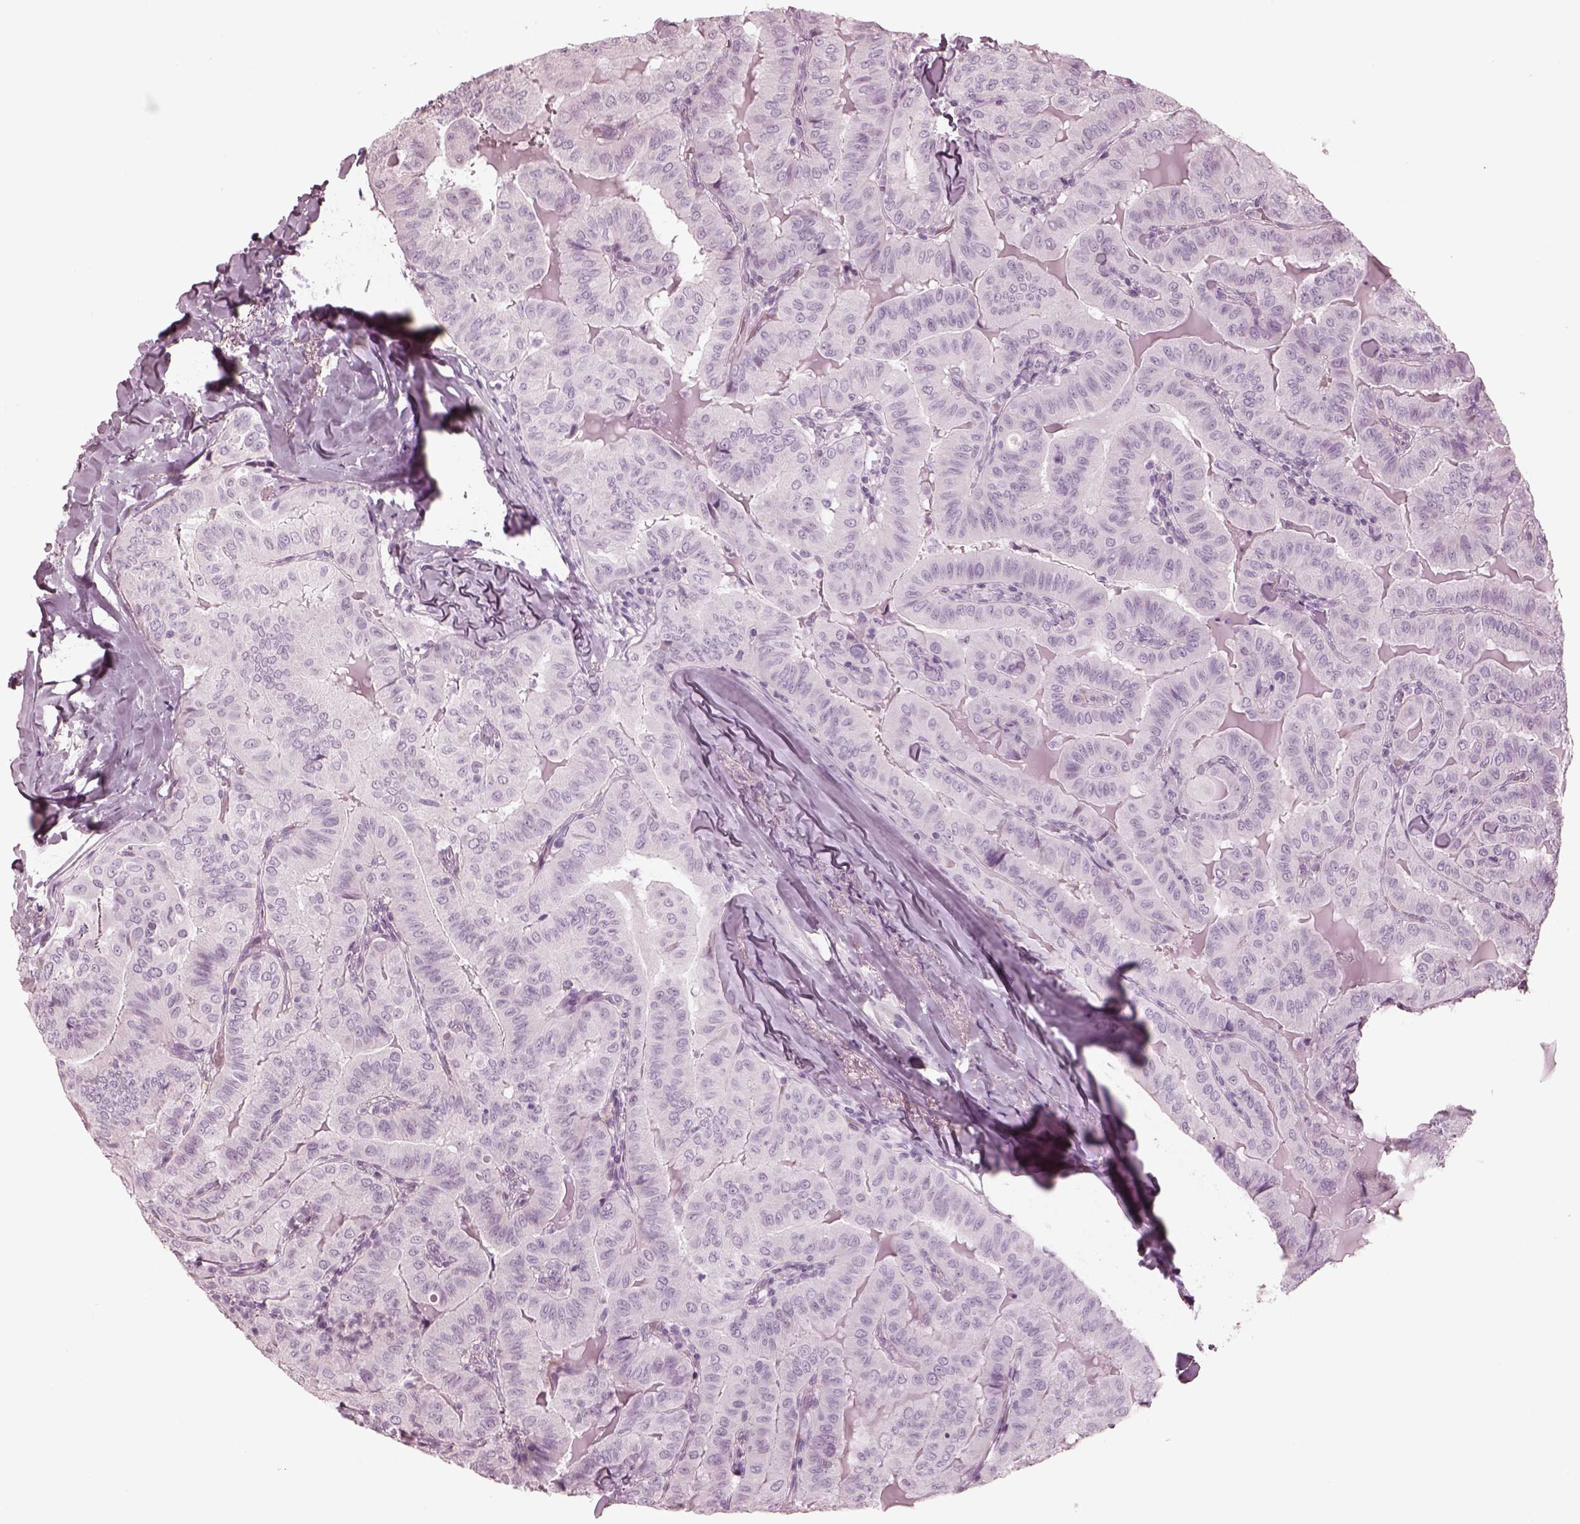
{"staining": {"intensity": "negative", "quantity": "none", "location": "none"}, "tissue": "thyroid cancer", "cell_type": "Tumor cells", "image_type": "cancer", "snomed": [{"axis": "morphology", "description": "Papillary adenocarcinoma, NOS"}, {"axis": "topography", "description": "Thyroid gland"}], "caption": "IHC of human thyroid cancer (papillary adenocarcinoma) exhibits no positivity in tumor cells. (DAB IHC with hematoxylin counter stain).", "gene": "OPN4", "patient": {"sex": "female", "age": 68}}